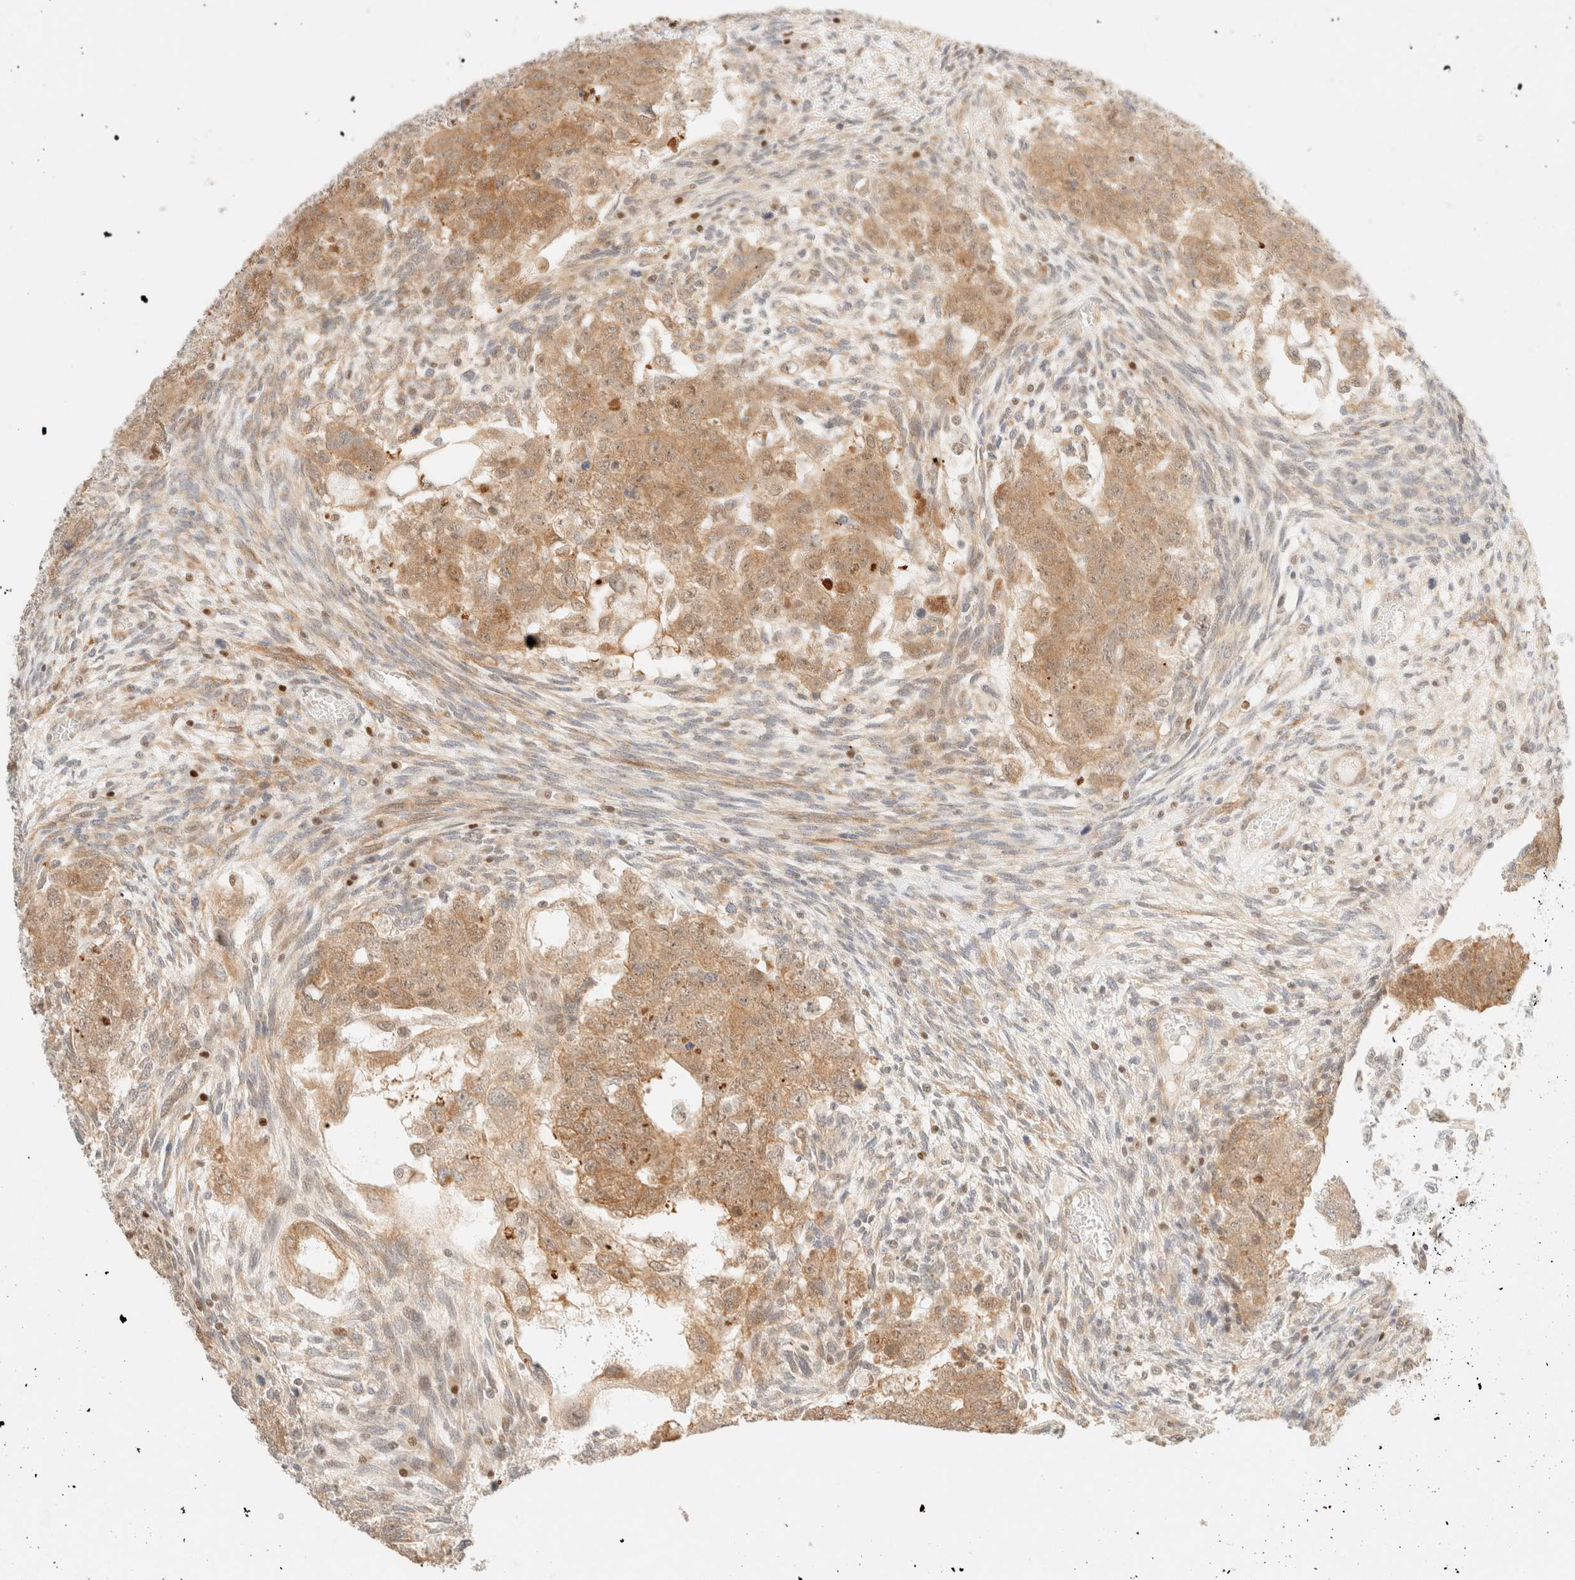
{"staining": {"intensity": "moderate", "quantity": ">75%", "location": "cytoplasmic/membranous"}, "tissue": "testis cancer", "cell_type": "Tumor cells", "image_type": "cancer", "snomed": [{"axis": "morphology", "description": "Normal tissue, NOS"}, {"axis": "morphology", "description": "Carcinoma, Embryonal, NOS"}, {"axis": "topography", "description": "Testis"}], "caption": "Protein expression analysis of human embryonal carcinoma (testis) reveals moderate cytoplasmic/membranous staining in about >75% of tumor cells.", "gene": "TSR1", "patient": {"sex": "male", "age": 36}}